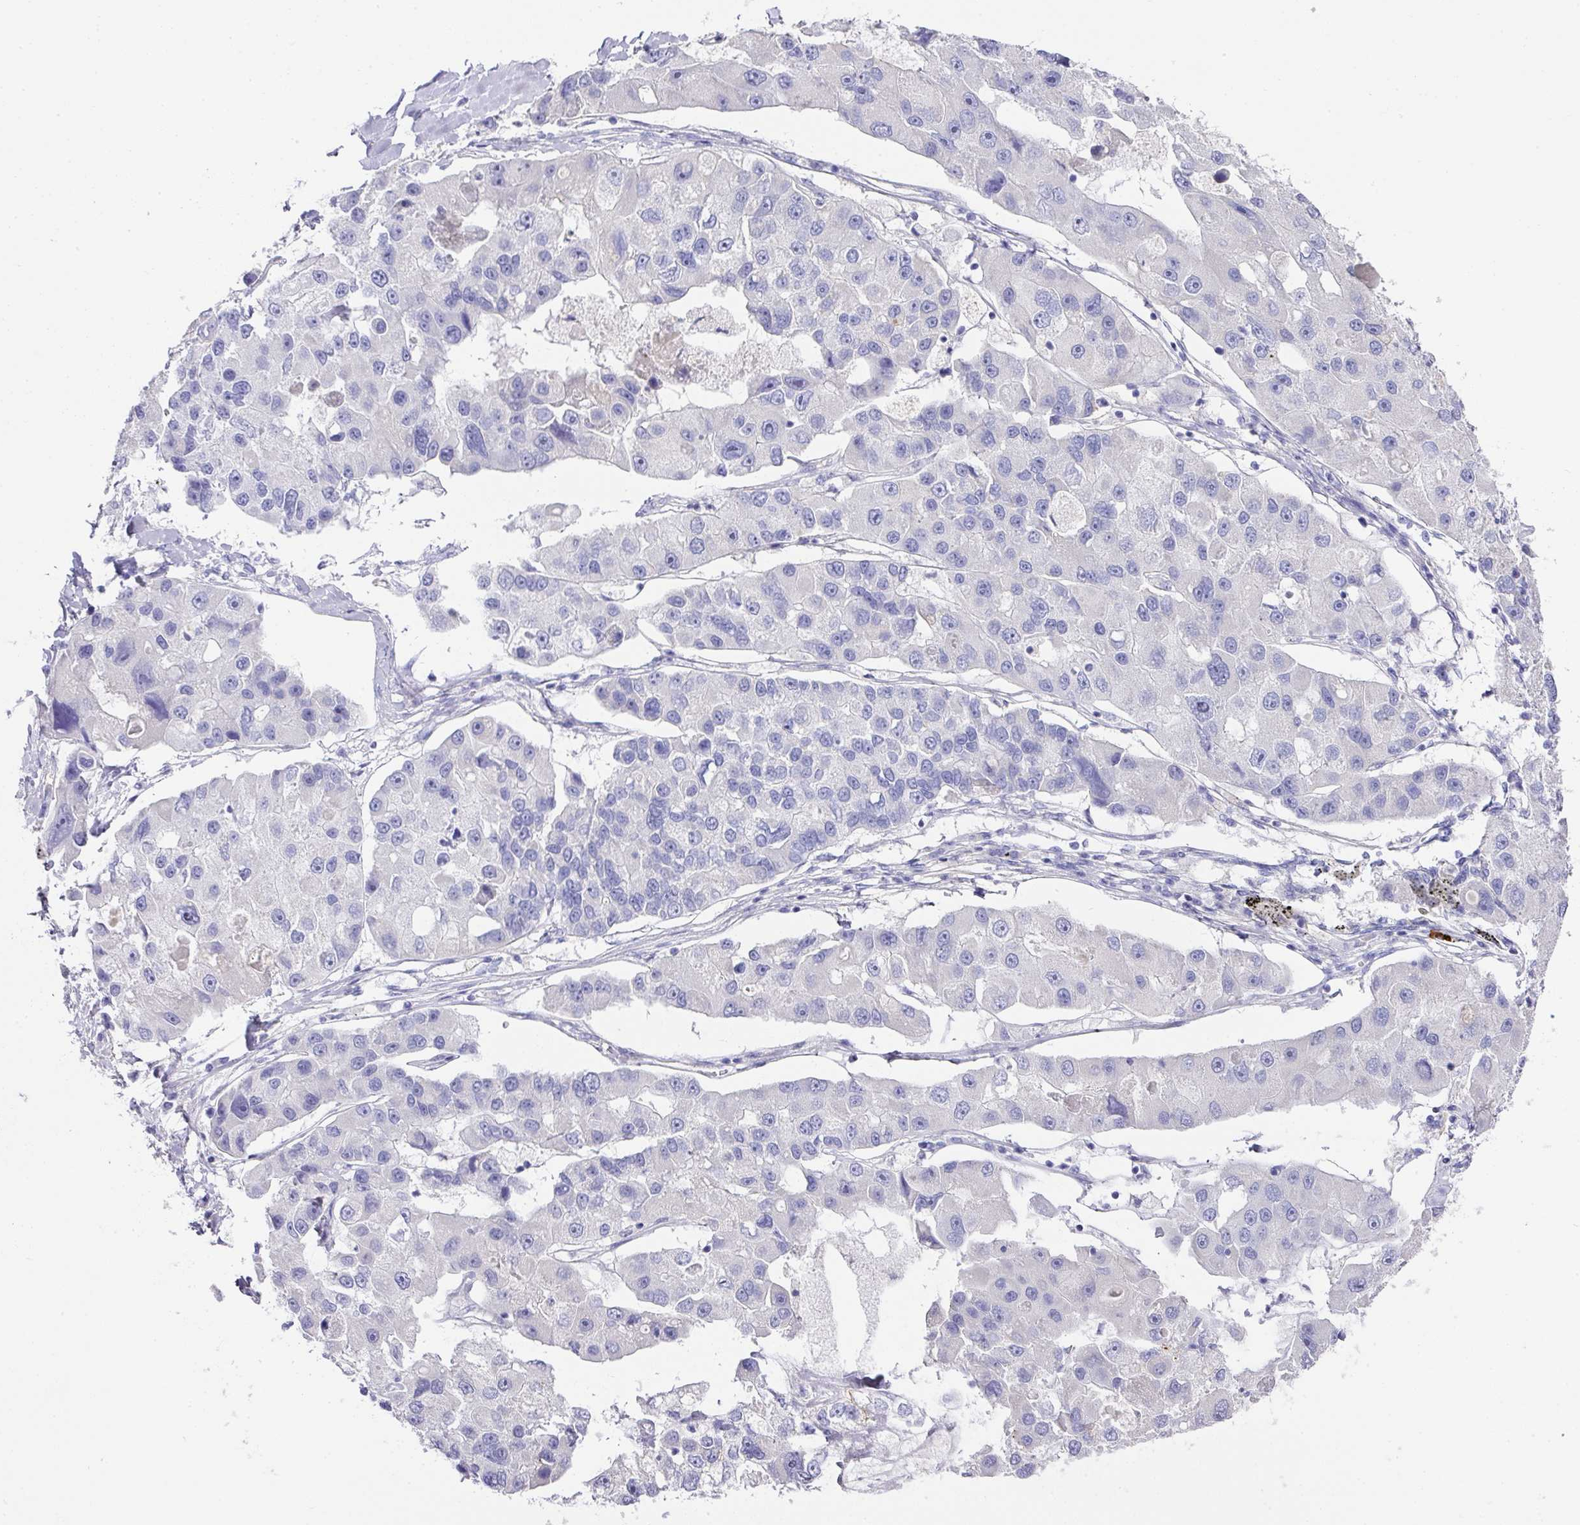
{"staining": {"intensity": "negative", "quantity": "none", "location": "none"}, "tissue": "lung cancer", "cell_type": "Tumor cells", "image_type": "cancer", "snomed": [{"axis": "morphology", "description": "Adenocarcinoma, NOS"}, {"axis": "topography", "description": "Lung"}], "caption": "Immunohistochemical staining of lung adenocarcinoma demonstrates no significant positivity in tumor cells. Brightfield microscopy of immunohistochemistry stained with DAB (3,3'-diaminobenzidine) (brown) and hematoxylin (blue), captured at high magnification.", "gene": "TARM1", "patient": {"sex": "female", "age": 54}}